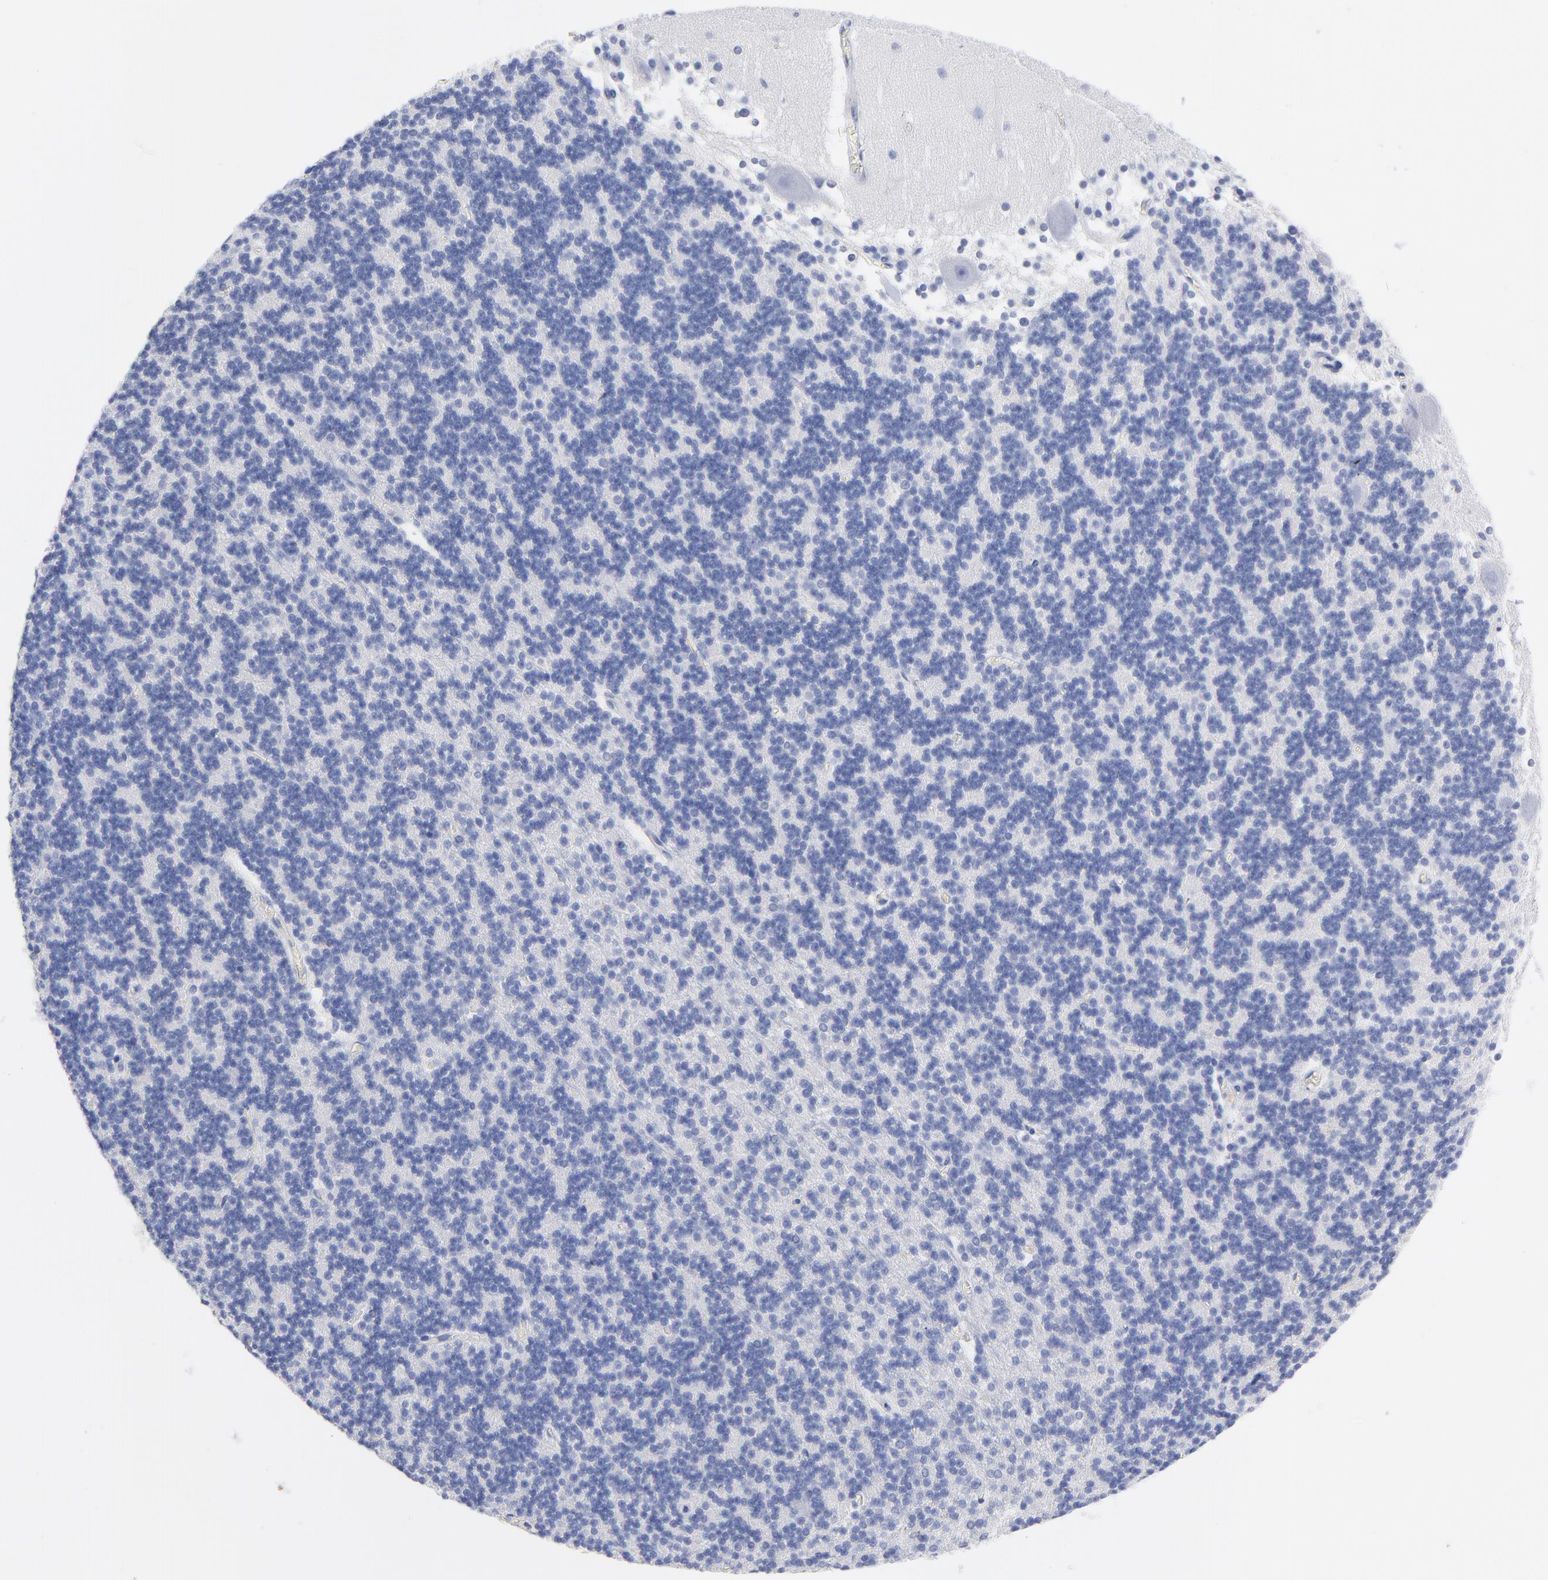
{"staining": {"intensity": "negative", "quantity": "none", "location": "none"}, "tissue": "cerebellum", "cell_type": "Cells in granular layer", "image_type": "normal", "snomed": [{"axis": "morphology", "description": "Normal tissue, NOS"}, {"axis": "topography", "description": "Cerebellum"}], "caption": "Cells in granular layer are negative for protein expression in normal human cerebellum. Brightfield microscopy of immunohistochemistry stained with DAB (brown) and hematoxylin (blue), captured at high magnification.", "gene": "ACY1", "patient": {"sex": "female", "age": 19}}